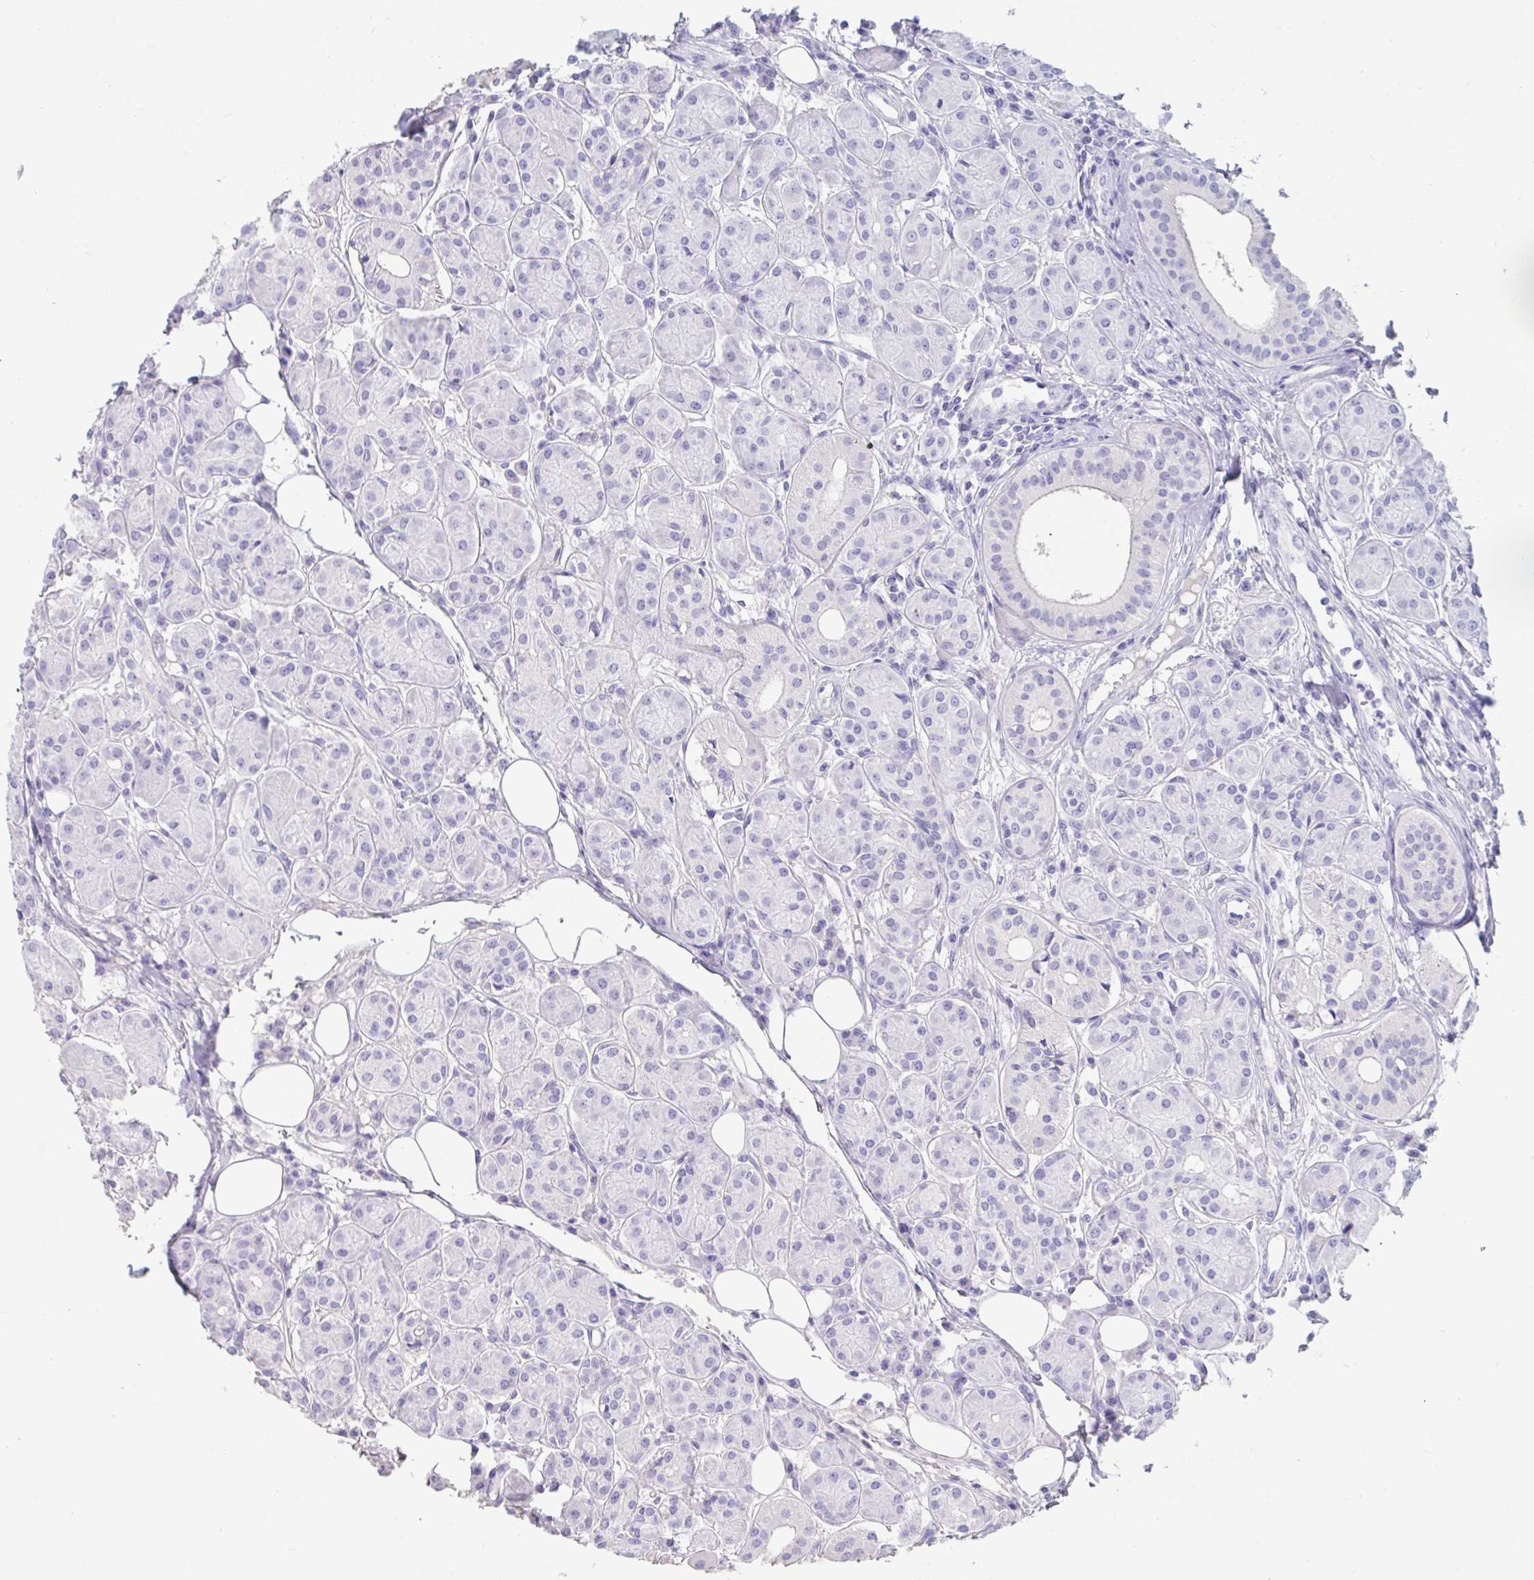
{"staining": {"intensity": "negative", "quantity": "none", "location": "none"}, "tissue": "head and neck cancer", "cell_type": "Tumor cells", "image_type": "cancer", "snomed": [{"axis": "morphology", "description": "Squamous cell carcinoma, NOS"}, {"axis": "topography", "description": "Lymph node"}, {"axis": "topography", "description": "Salivary gland"}, {"axis": "topography", "description": "Head-Neck"}], "caption": "A high-resolution image shows immunohistochemistry staining of squamous cell carcinoma (head and neck), which shows no significant staining in tumor cells.", "gene": "TNNC1", "patient": {"sex": "female", "age": 74}}